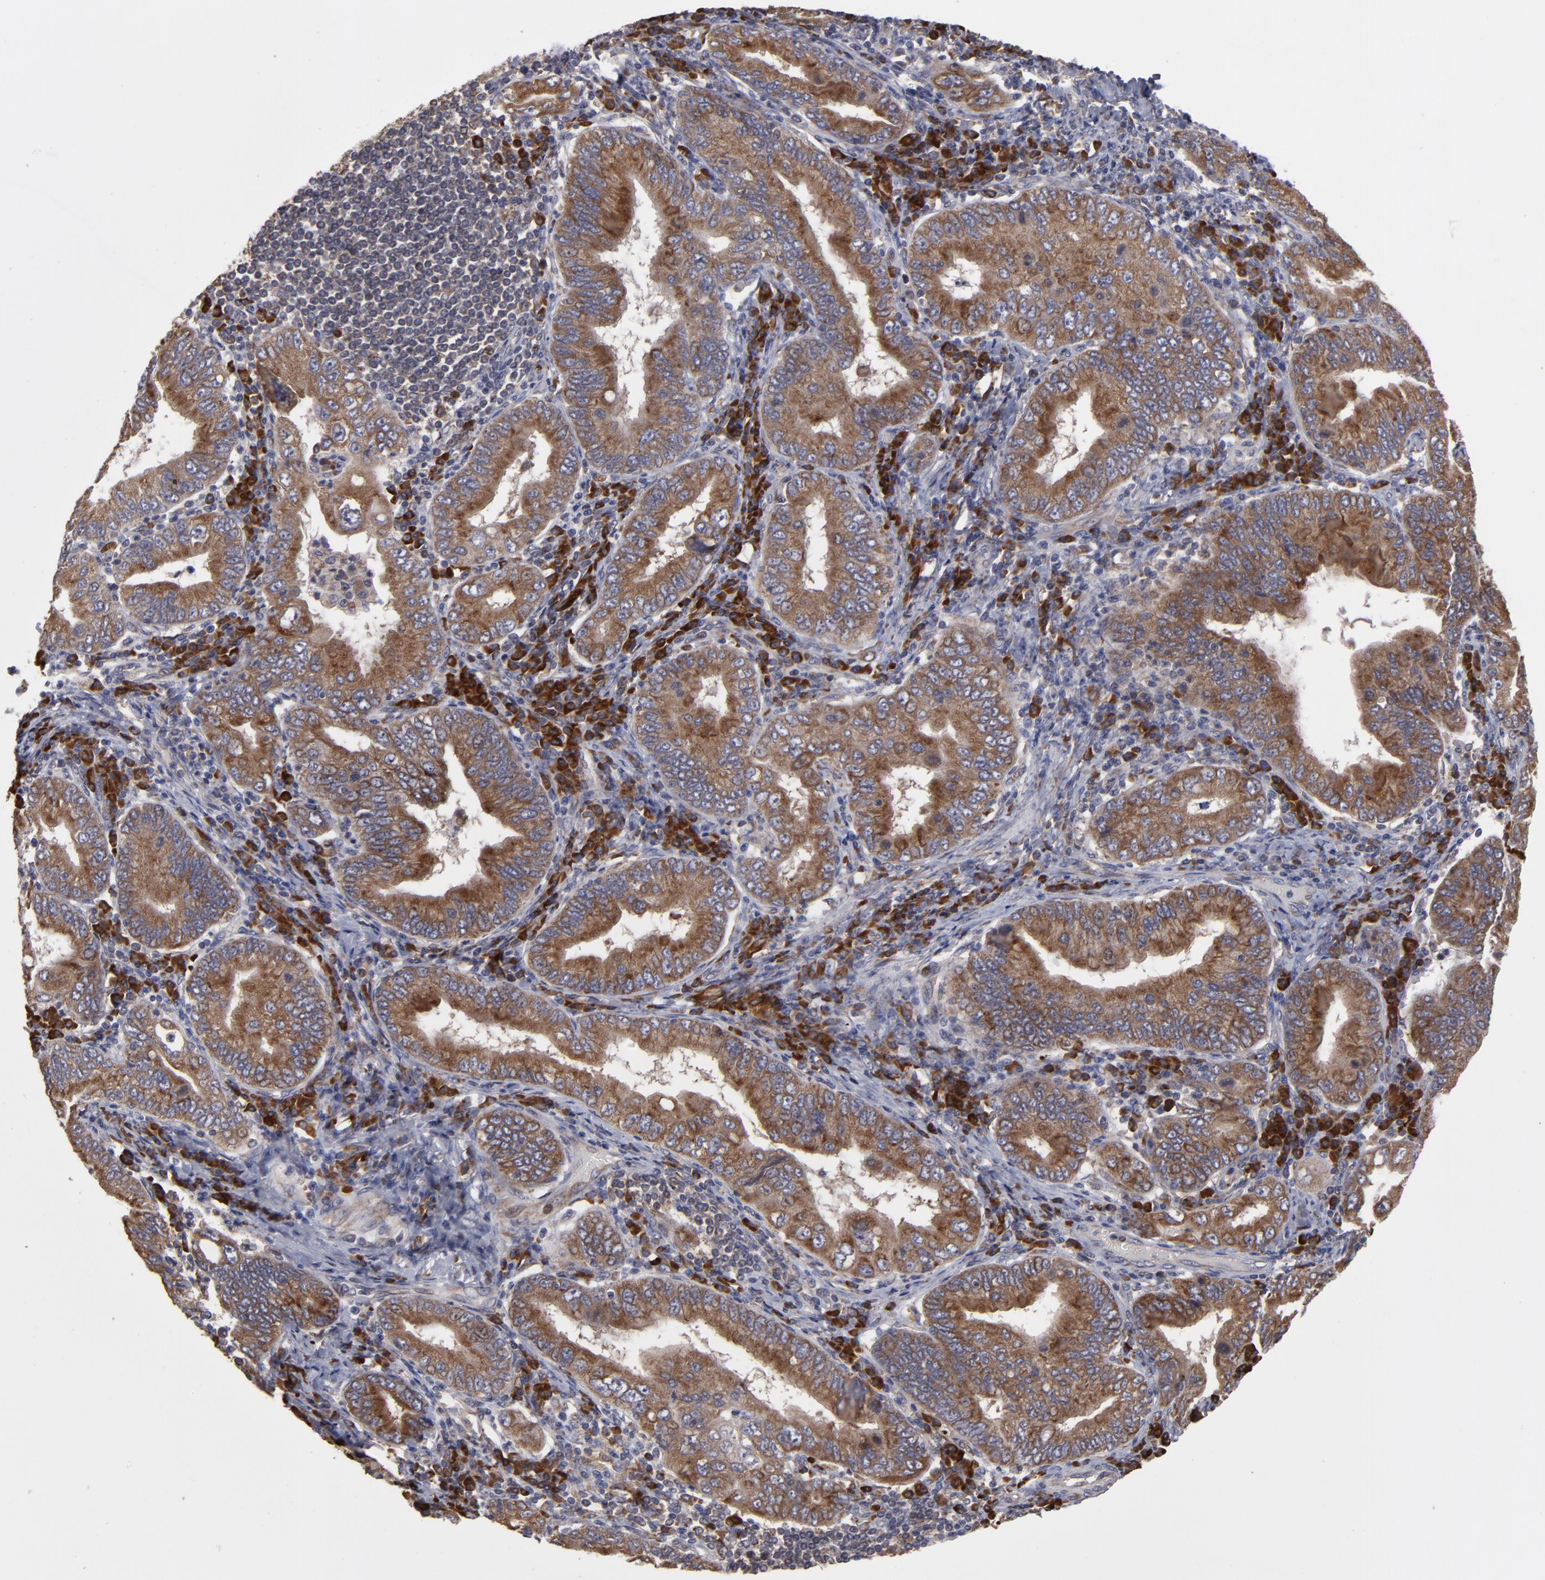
{"staining": {"intensity": "moderate", "quantity": ">75%", "location": "cytoplasmic/membranous"}, "tissue": "stomach cancer", "cell_type": "Tumor cells", "image_type": "cancer", "snomed": [{"axis": "morphology", "description": "Normal tissue, NOS"}, {"axis": "morphology", "description": "Adenocarcinoma, NOS"}, {"axis": "topography", "description": "Esophagus"}, {"axis": "topography", "description": "Stomach, upper"}, {"axis": "topography", "description": "Peripheral nerve tissue"}], "caption": "High-power microscopy captured an immunohistochemistry (IHC) photomicrograph of stomach cancer, revealing moderate cytoplasmic/membranous staining in about >75% of tumor cells.", "gene": "SND1", "patient": {"sex": "male", "age": 62}}